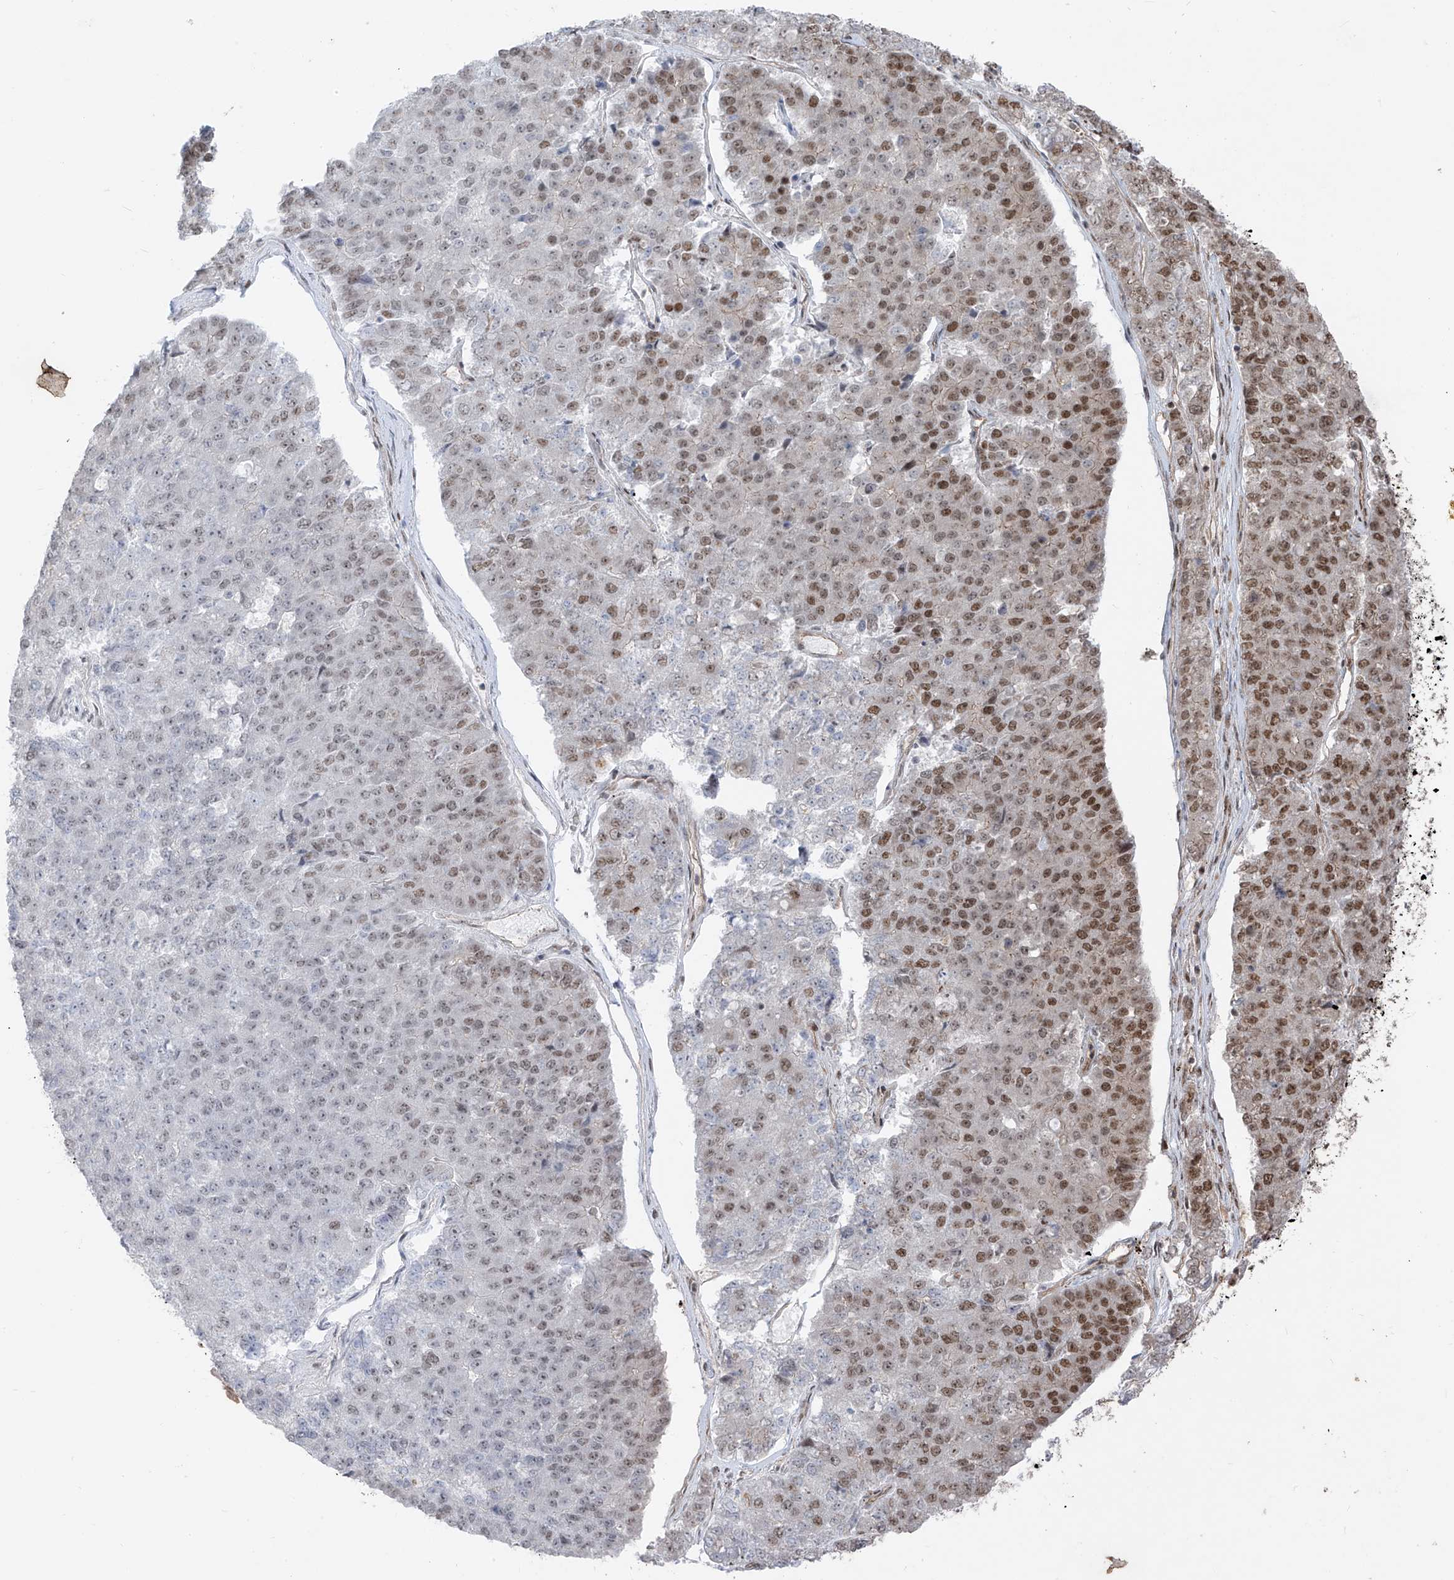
{"staining": {"intensity": "moderate", "quantity": ">75%", "location": "nuclear"}, "tissue": "pancreatic cancer", "cell_type": "Tumor cells", "image_type": "cancer", "snomed": [{"axis": "morphology", "description": "Adenocarcinoma, NOS"}, {"axis": "topography", "description": "Pancreas"}], "caption": "Immunohistochemistry (IHC) of human adenocarcinoma (pancreatic) reveals medium levels of moderate nuclear positivity in about >75% of tumor cells. (brown staining indicates protein expression, while blue staining denotes nuclei).", "gene": "ARHGEF3", "patient": {"sex": "male", "age": 50}}